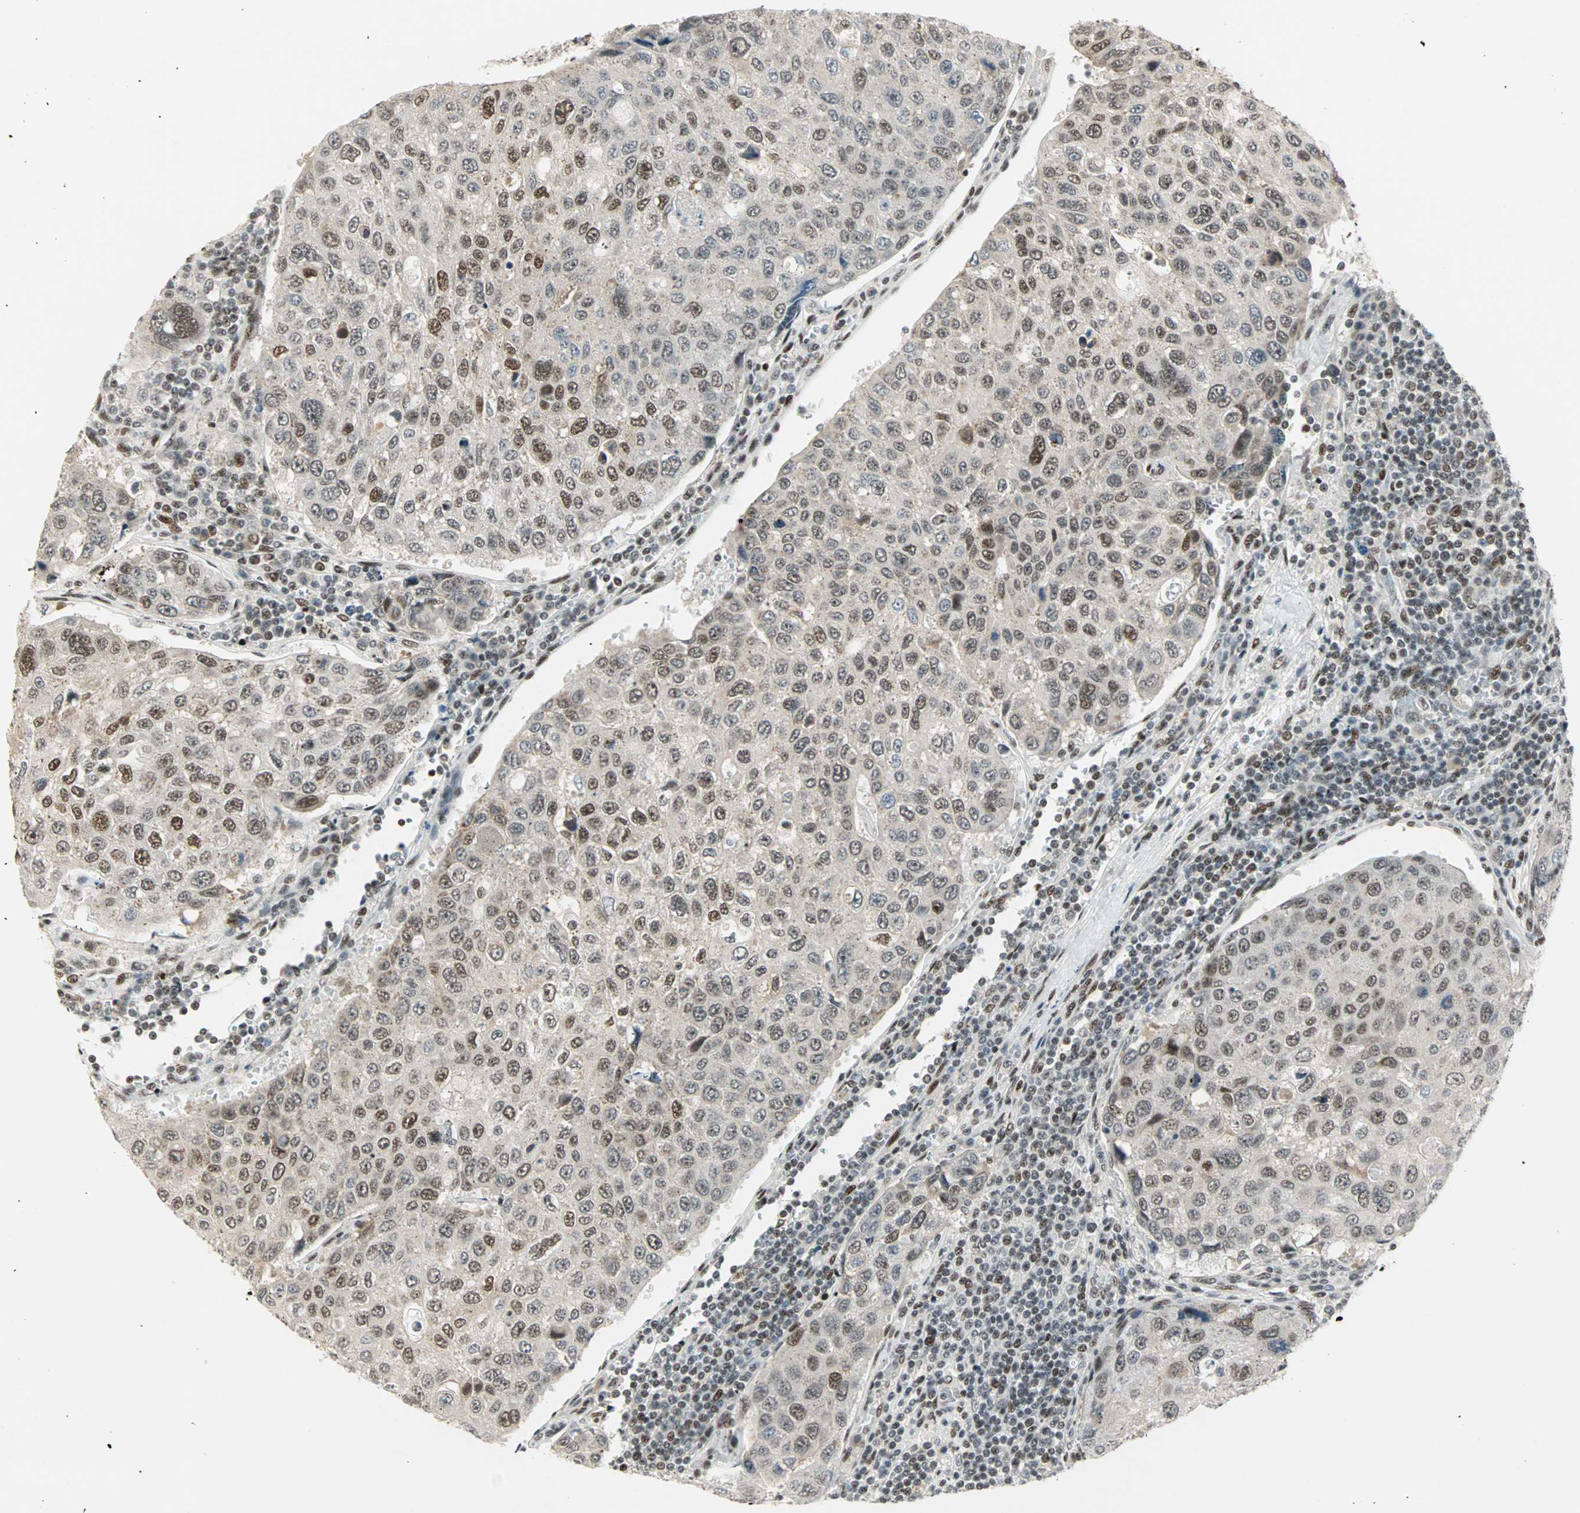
{"staining": {"intensity": "moderate", "quantity": "25%-75%", "location": "nuclear"}, "tissue": "urothelial cancer", "cell_type": "Tumor cells", "image_type": "cancer", "snomed": [{"axis": "morphology", "description": "Urothelial carcinoma, High grade"}, {"axis": "topography", "description": "Lymph node"}, {"axis": "topography", "description": "Urinary bladder"}], "caption": "Immunohistochemical staining of human urothelial cancer reveals medium levels of moderate nuclear protein expression in about 25%-75% of tumor cells. (DAB IHC, brown staining for protein, blue staining for nuclei).", "gene": "BLM", "patient": {"sex": "male", "age": 51}}